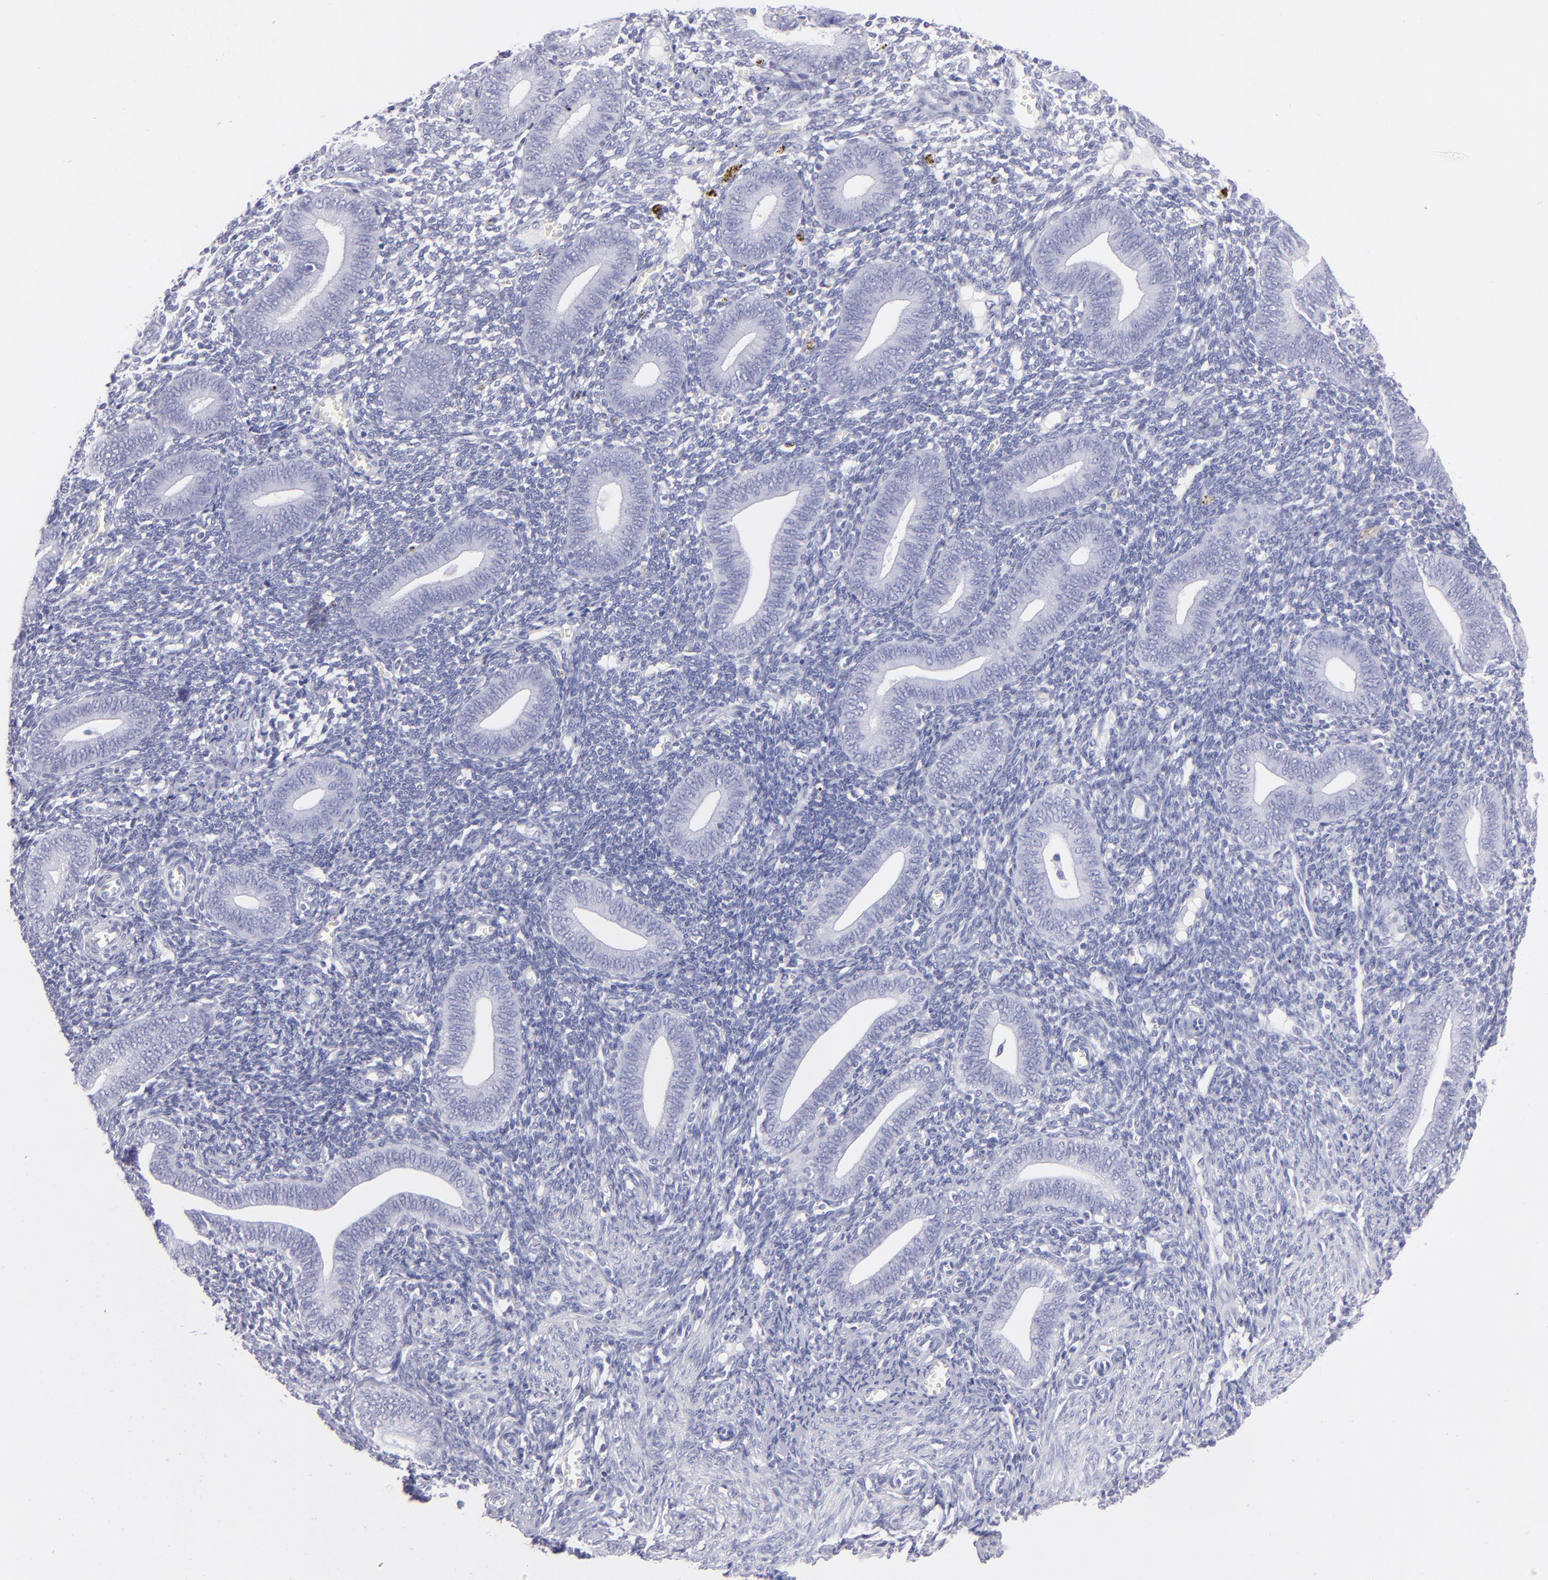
{"staining": {"intensity": "negative", "quantity": "none", "location": "none"}, "tissue": "endometrium", "cell_type": "Cells in endometrial stroma", "image_type": "normal", "snomed": [{"axis": "morphology", "description": "Normal tissue, NOS"}, {"axis": "topography", "description": "Uterus"}, {"axis": "topography", "description": "Endometrium"}], "caption": "DAB (3,3'-diaminobenzidine) immunohistochemical staining of benign endometrium shows no significant expression in cells in endometrial stroma.", "gene": "PRPH", "patient": {"sex": "female", "age": 33}}